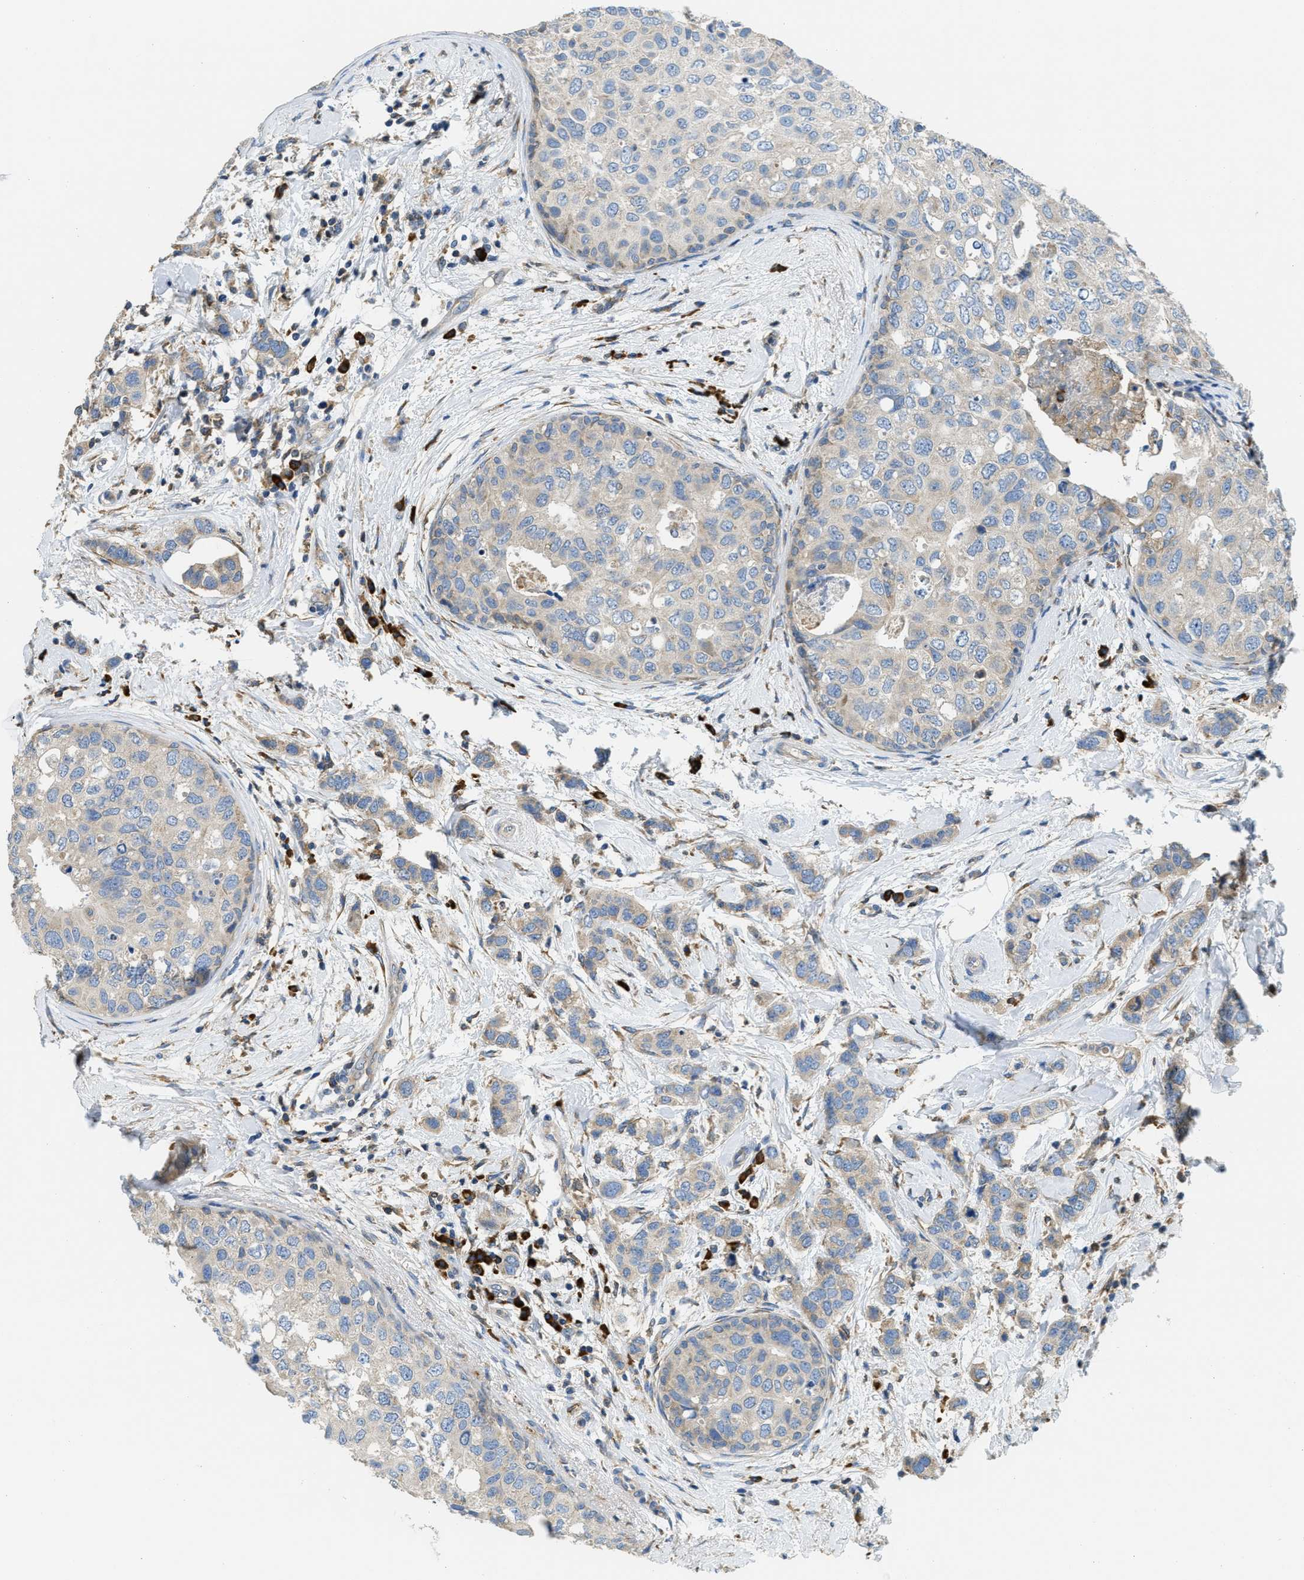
{"staining": {"intensity": "weak", "quantity": "25%-75%", "location": "cytoplasmic/membranous"}, "tissue": "breast cancer", "cell_type": "Tumor cells", "image_type": "cancer", "snomed": [{"axis": "morphology", "description": "Duct carcinoma"}, {"axis": "topography", "description": "Breast"}], "caption": "Breast invasive ductal carcinoma stained with a brown dye shows weak cytoplasmic/membranous positive staining in approximately 25%-75% of tumor cells.", "gene": "SSR1", "patient": {"sex": "female", "age": 50}}